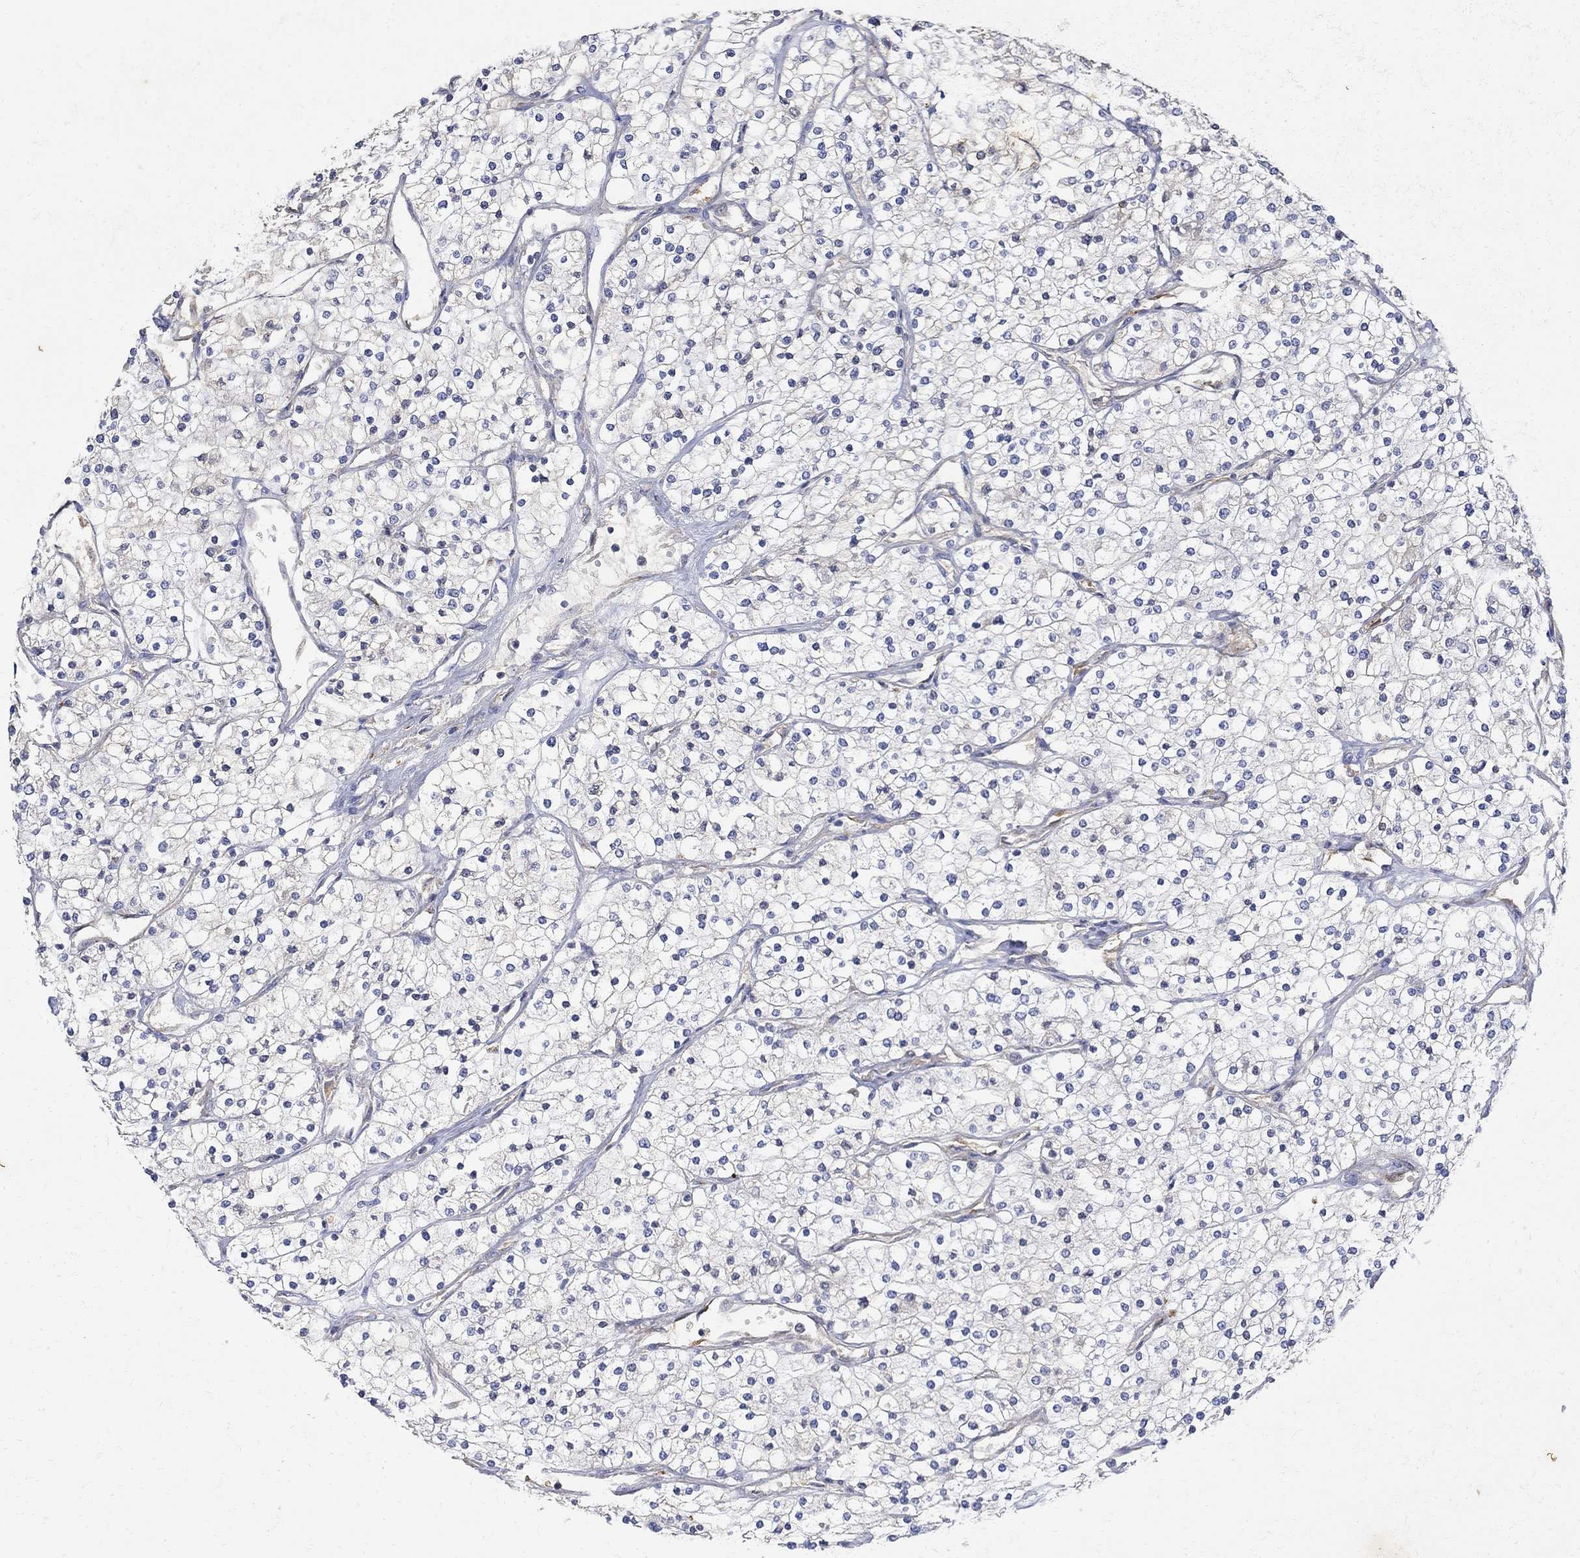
{"staining": {"intensity": "negative", "quantity": "none", "location": "none"}, "tissue": "renal cancer", "cell_type": "Tumor cells", "image_type": "cancer", "snomed": [{"axis": "morphology", "description": "Adenocarcinoma, NOS"}, {"axis": "topography", "description": "Kidney"}], "caption": "DAB immunohistochemical staining of adenocarcinoma (renal) displays no significant positivity in tumor cells.", "gene": "FNDC5", "patient": {"sex": "male", "age": 80}}